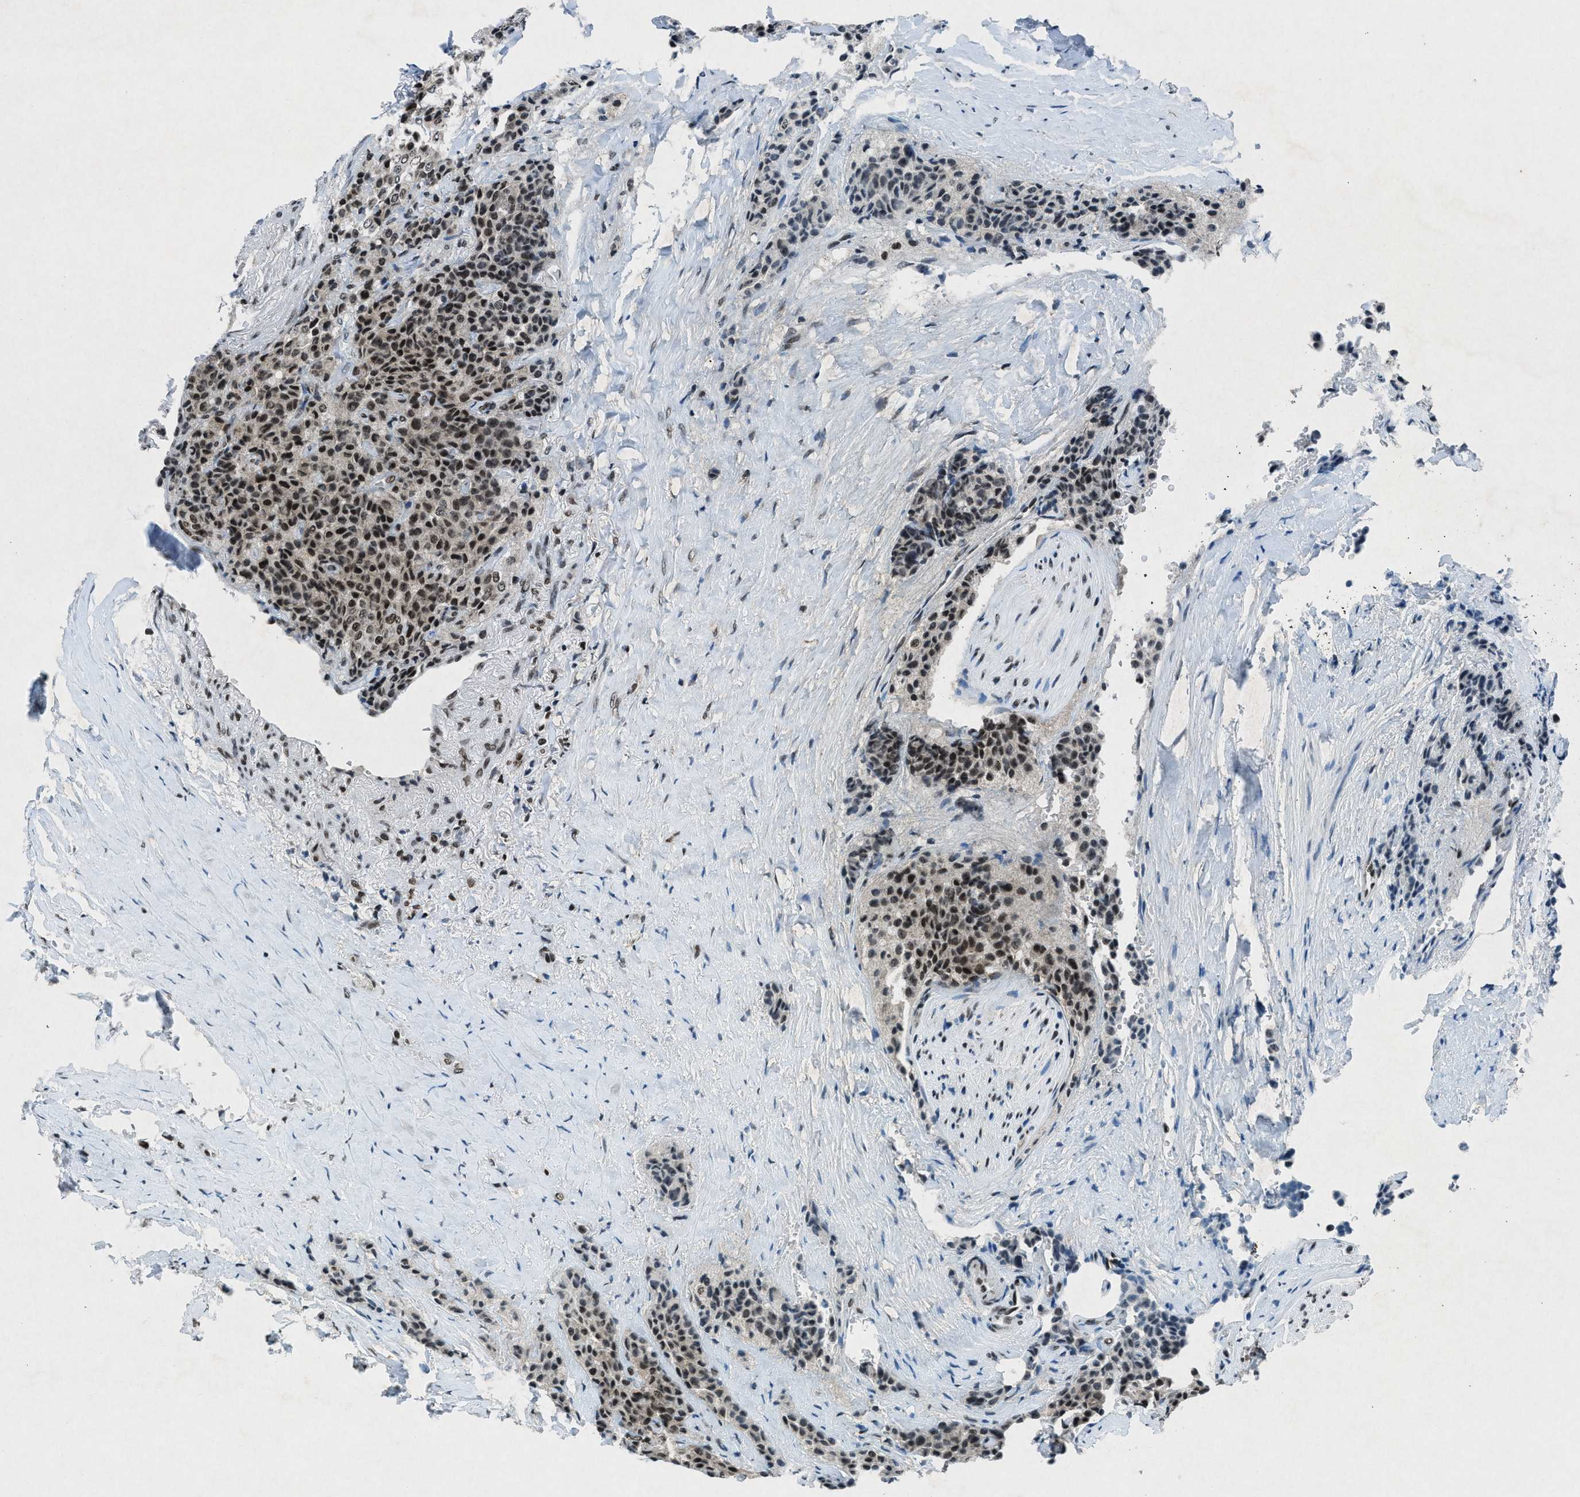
{"staining": {"intensity": "moderate", "quantity": ">75%", "location": "nuclear"}, "tissue": "carcinoid", "cell_type": "Tumor cells", "image_type": "cancer", "snomed": [{"axis": "morphology", "description": "Carcinoid, malignant, NOS"}, {"axis": "topography", "description": "Colon"}], "caption": "A brown stain labels moderate nuclear expression of a protein in human carcinoid (malignant) tumor cells.", "gene": "NXF1", "patient": {"sex": "female", "age": 61}}